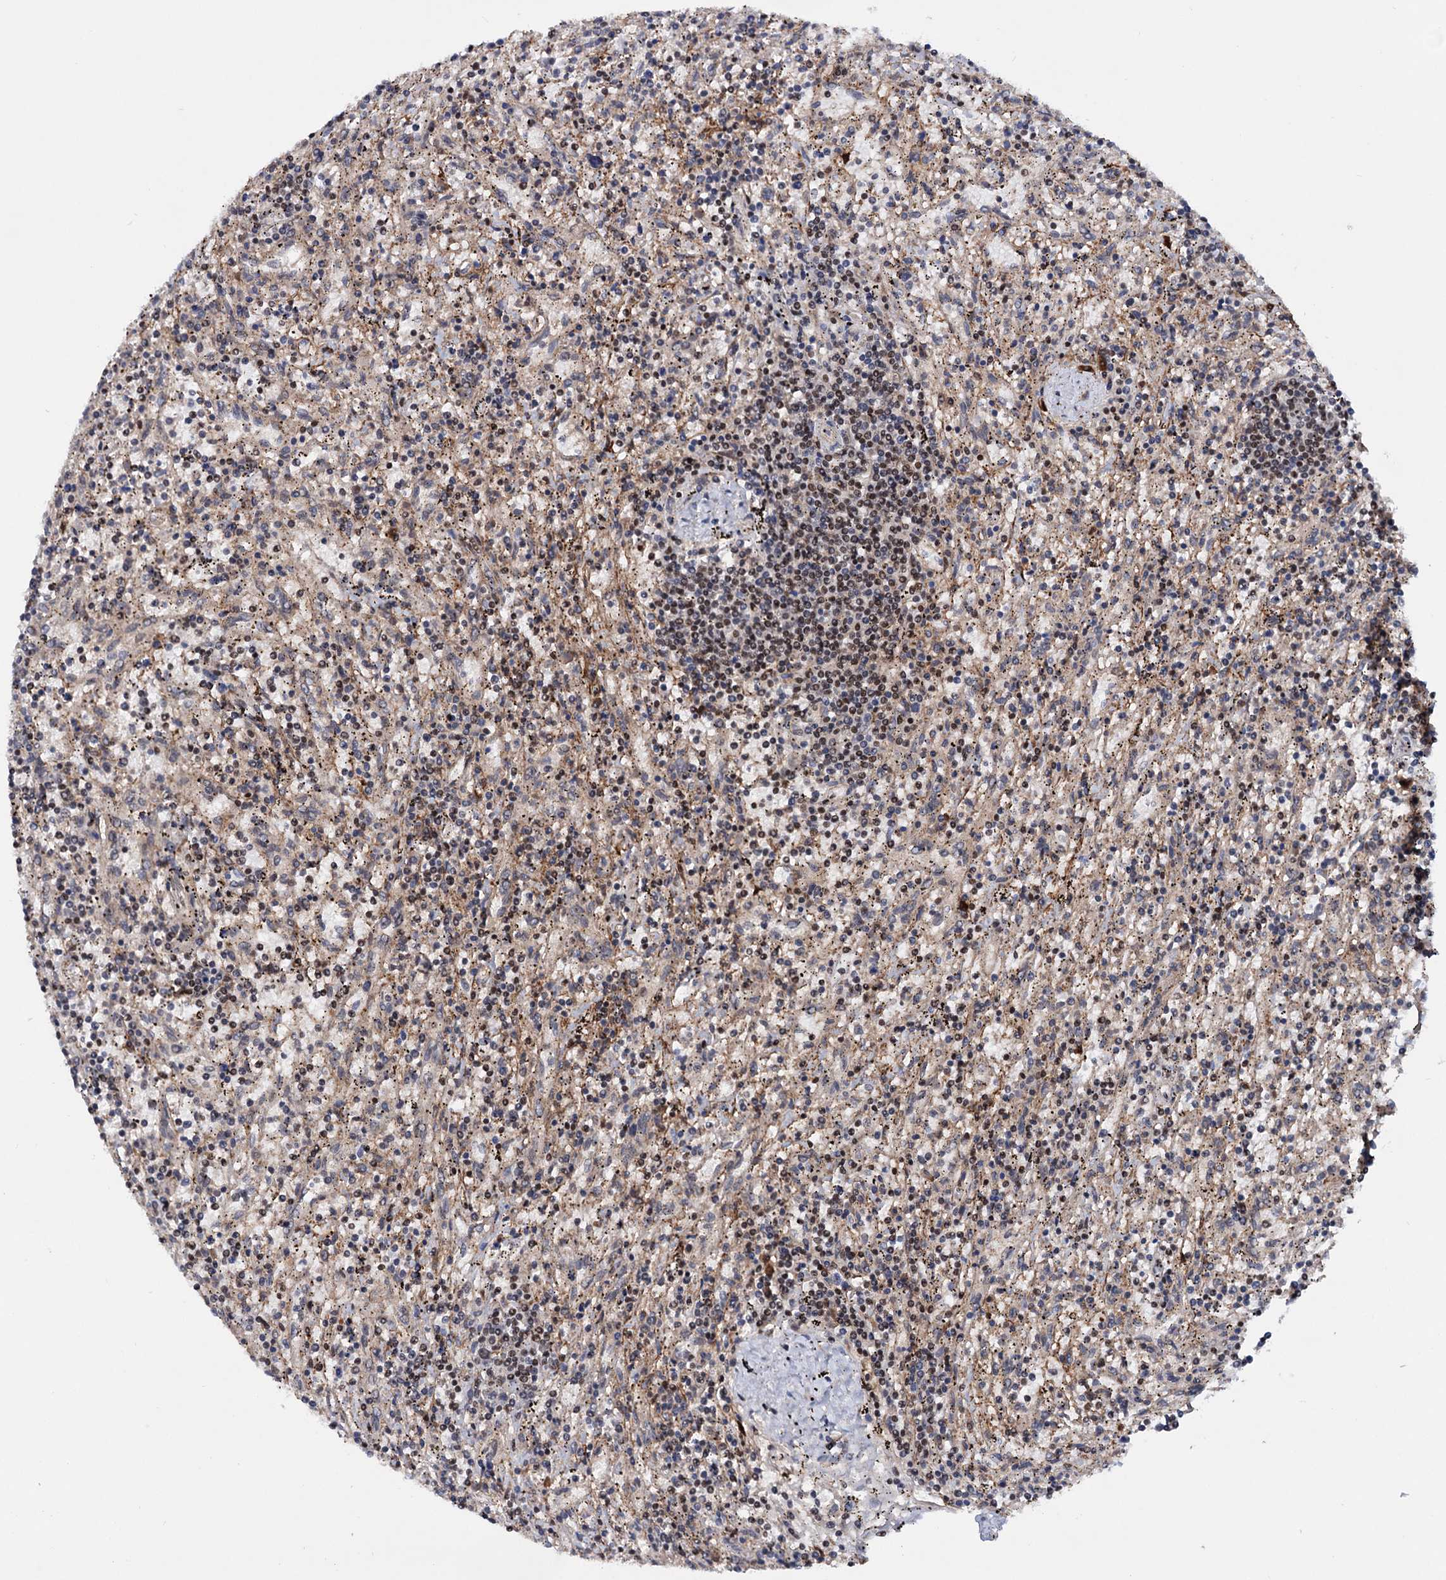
{"staining": {"intensity": "moderate", "quantity": "25%-75%", "location": "nuclear"}, "tissue": "lymphoma", "cell_type": "Tumor cells", "image_type": "cancer", "snomed": [{"axis": "morphology", "description": "Malignant lymphoma, non-Hodgkin's type, Low grade"}, {"axis": "topography", "description": "Spleen"}], "caption": "Human lymphoma stained with a protein marker exhibits moderate staining in tumor cells.", "gene": "TBC1D12", "patient": {"sex": "male", "age": 76}}